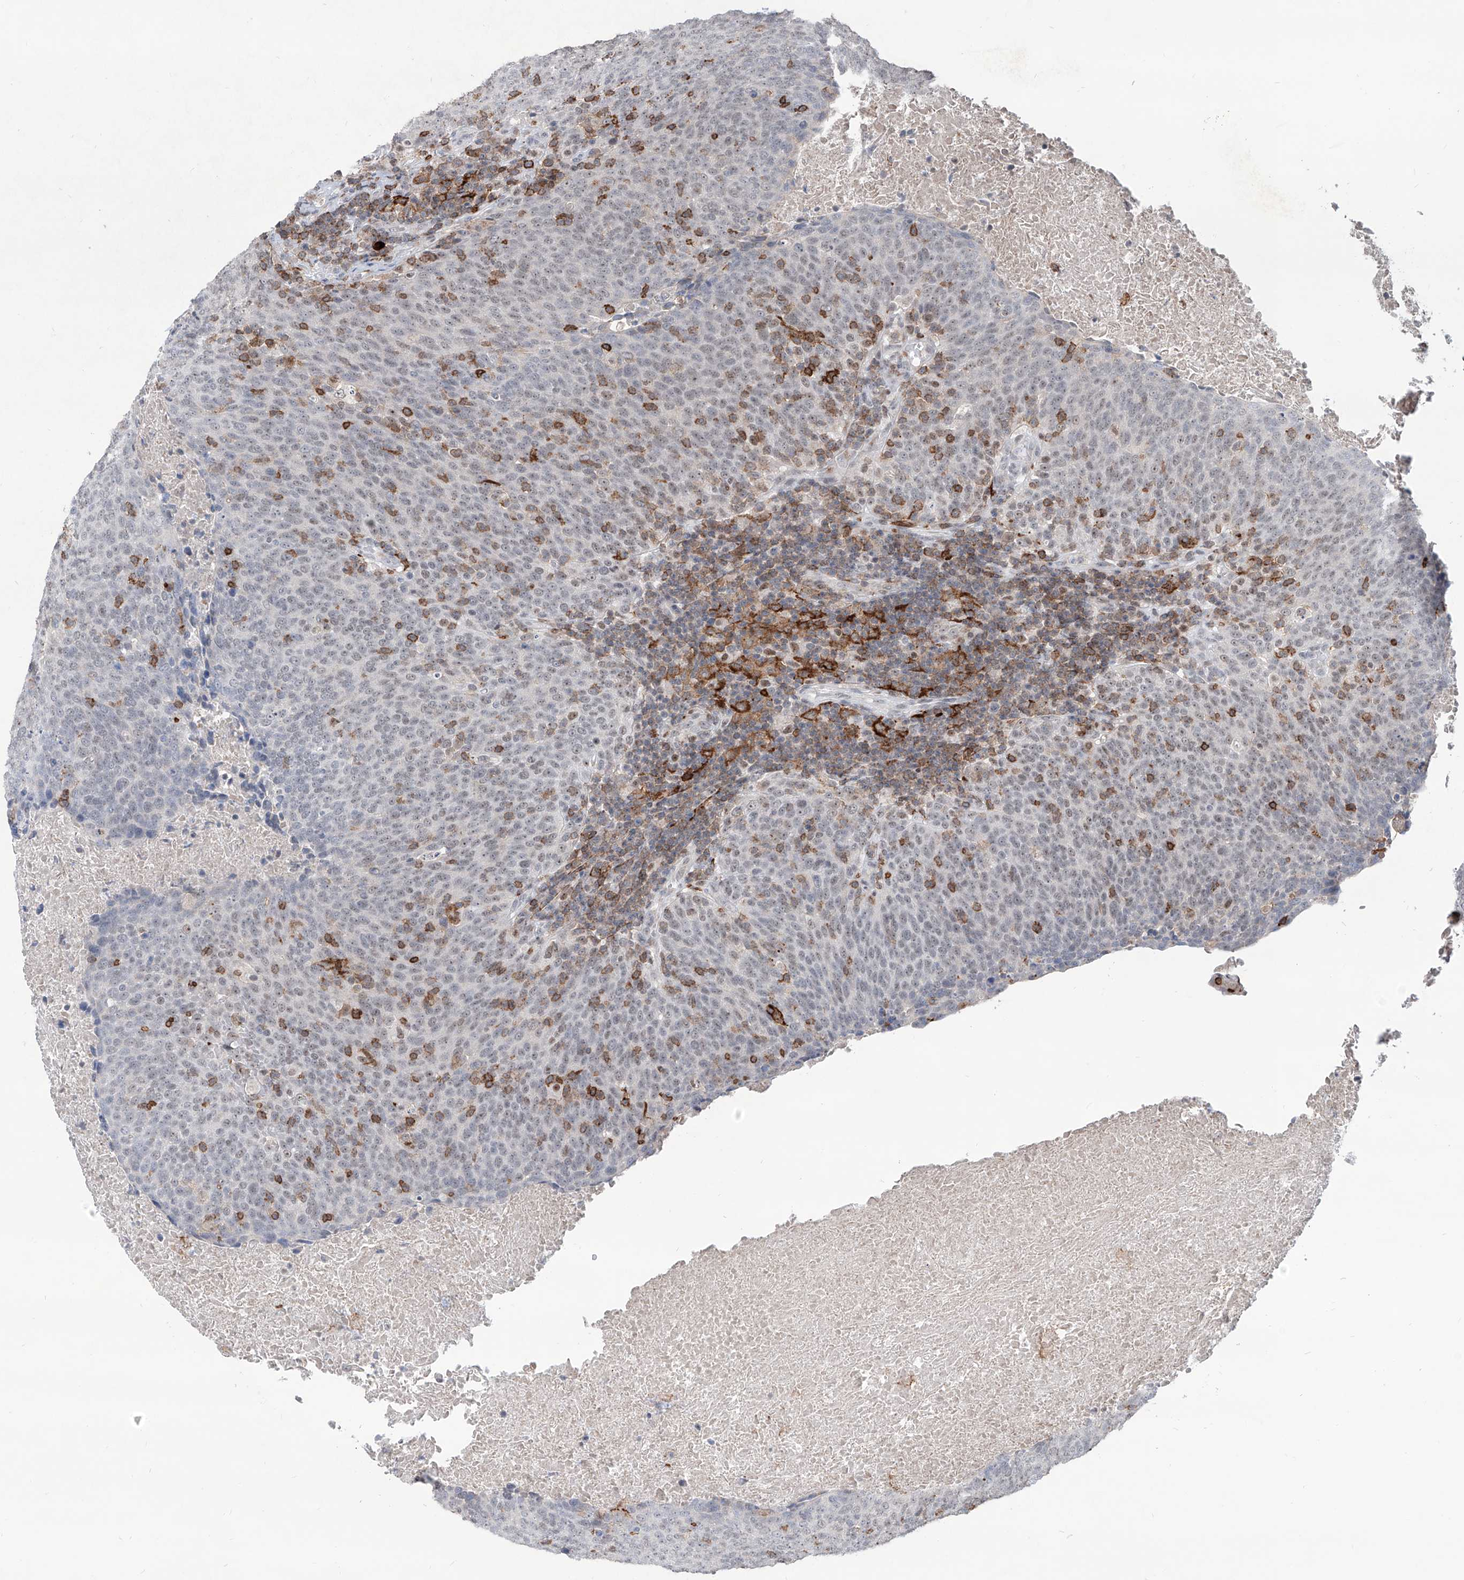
{"staining": {"intensity": "weak", "quantity": "<25%", "location": "nuclear"}, "tissue": "head and neck cancer", "cell_type": "Tumor cells", "image_type": "cancer", "snomed": [{"axis": "morphology", "description": "Squamous cell carcinoma, NOS"}, {"axis": "morphology", "description": "Squamous cell carcinoma, metastatic, NOS"}, {"axis": "topography", "description": "Lymph node"}, {"axis": "topography", "description": "Head-Neck"}], "caption": "A high-resolution photomicrograph shows immunohistochemistry (IHC) staining of head and neck cancer (metastatic squamous cell carcinoma), which demonstrates no significant positivity in tumor cells.", "gene": "ZBTB48", "patient": {"sex": "male", "age": 62}}